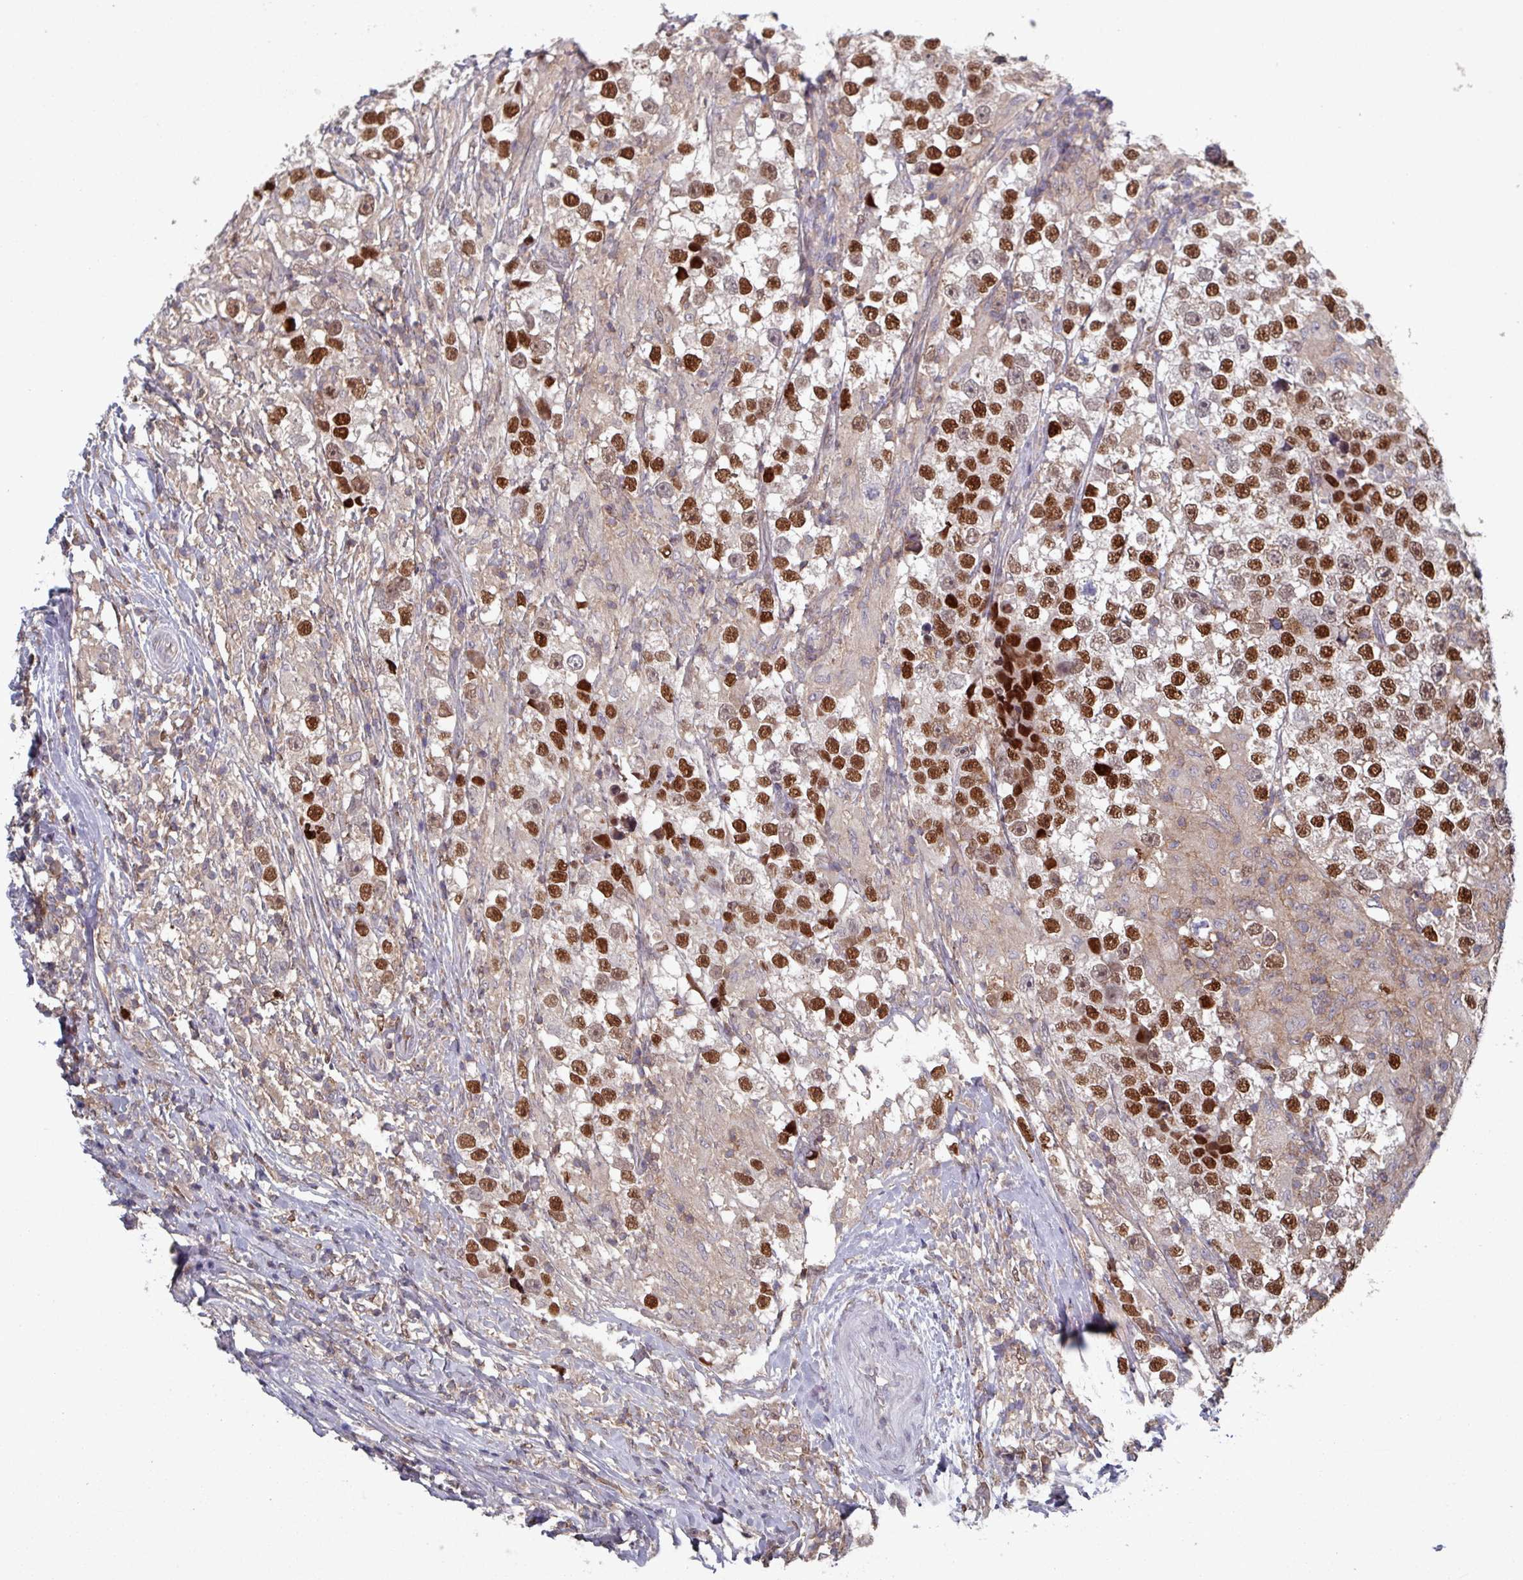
{"staining": {"intensity": "strong", "quantity": ">75%", "location": "nuclear"}, "tissue": "testis cancer", "cell_type": "Tumor cells", "image_type": "cancer", "snomed": [{"axis": "morphology", "description": "Seminoma, NOS"}, {"axis": "topography", "description": "Testis"}], "caption": "This photomicrograph reveals IHC staining of testis seminoma, with high strong nuclear expression in about >75% of tumor cells.", "gene": "PRRX1", "patient": {"sex": "male", "age": 46}}